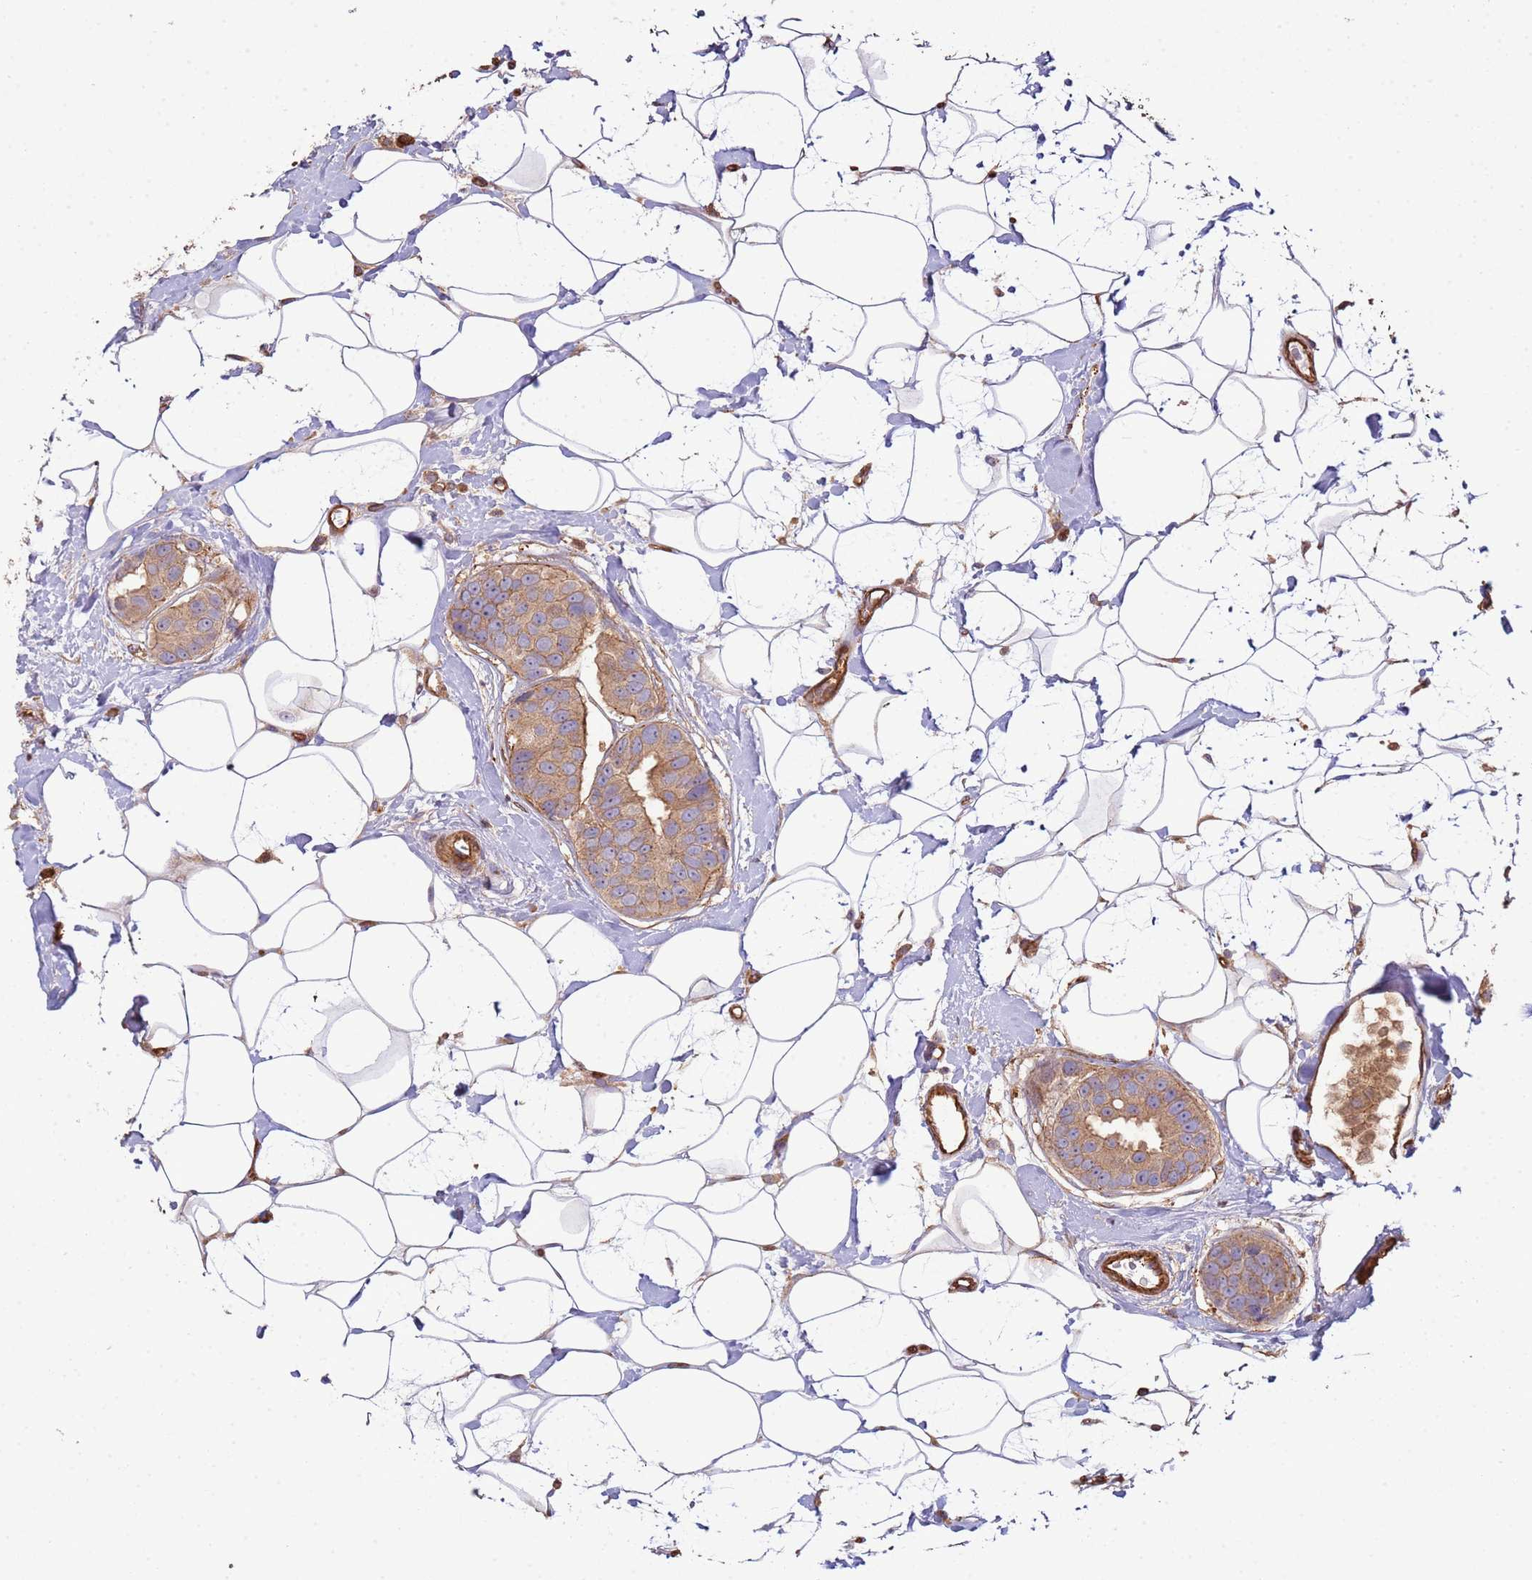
{"staining": {"intensity": "moderate", "quantity": ">75%", "location": "cytoplasmic/membranous"}, "tissue": "breast cancer", "cell_type": "Tumor cells", "image_type": "cancer", "snomed": [{"axis": "morphology", "description": "Normal tissue, NOS"}, {"axis": "morphology", "description": "Duct carcinoma"}, {"axis": "topography", "description": "Breast"}], "caption": "Protein analysis of breast invasive ductal carcinoma tissue demonstrates moderate cytoplasmic/membranous staining in about >75% of tumor cells.", "gene": "NDUFAF4", "patient": {"sex": "female", "age": 39}}